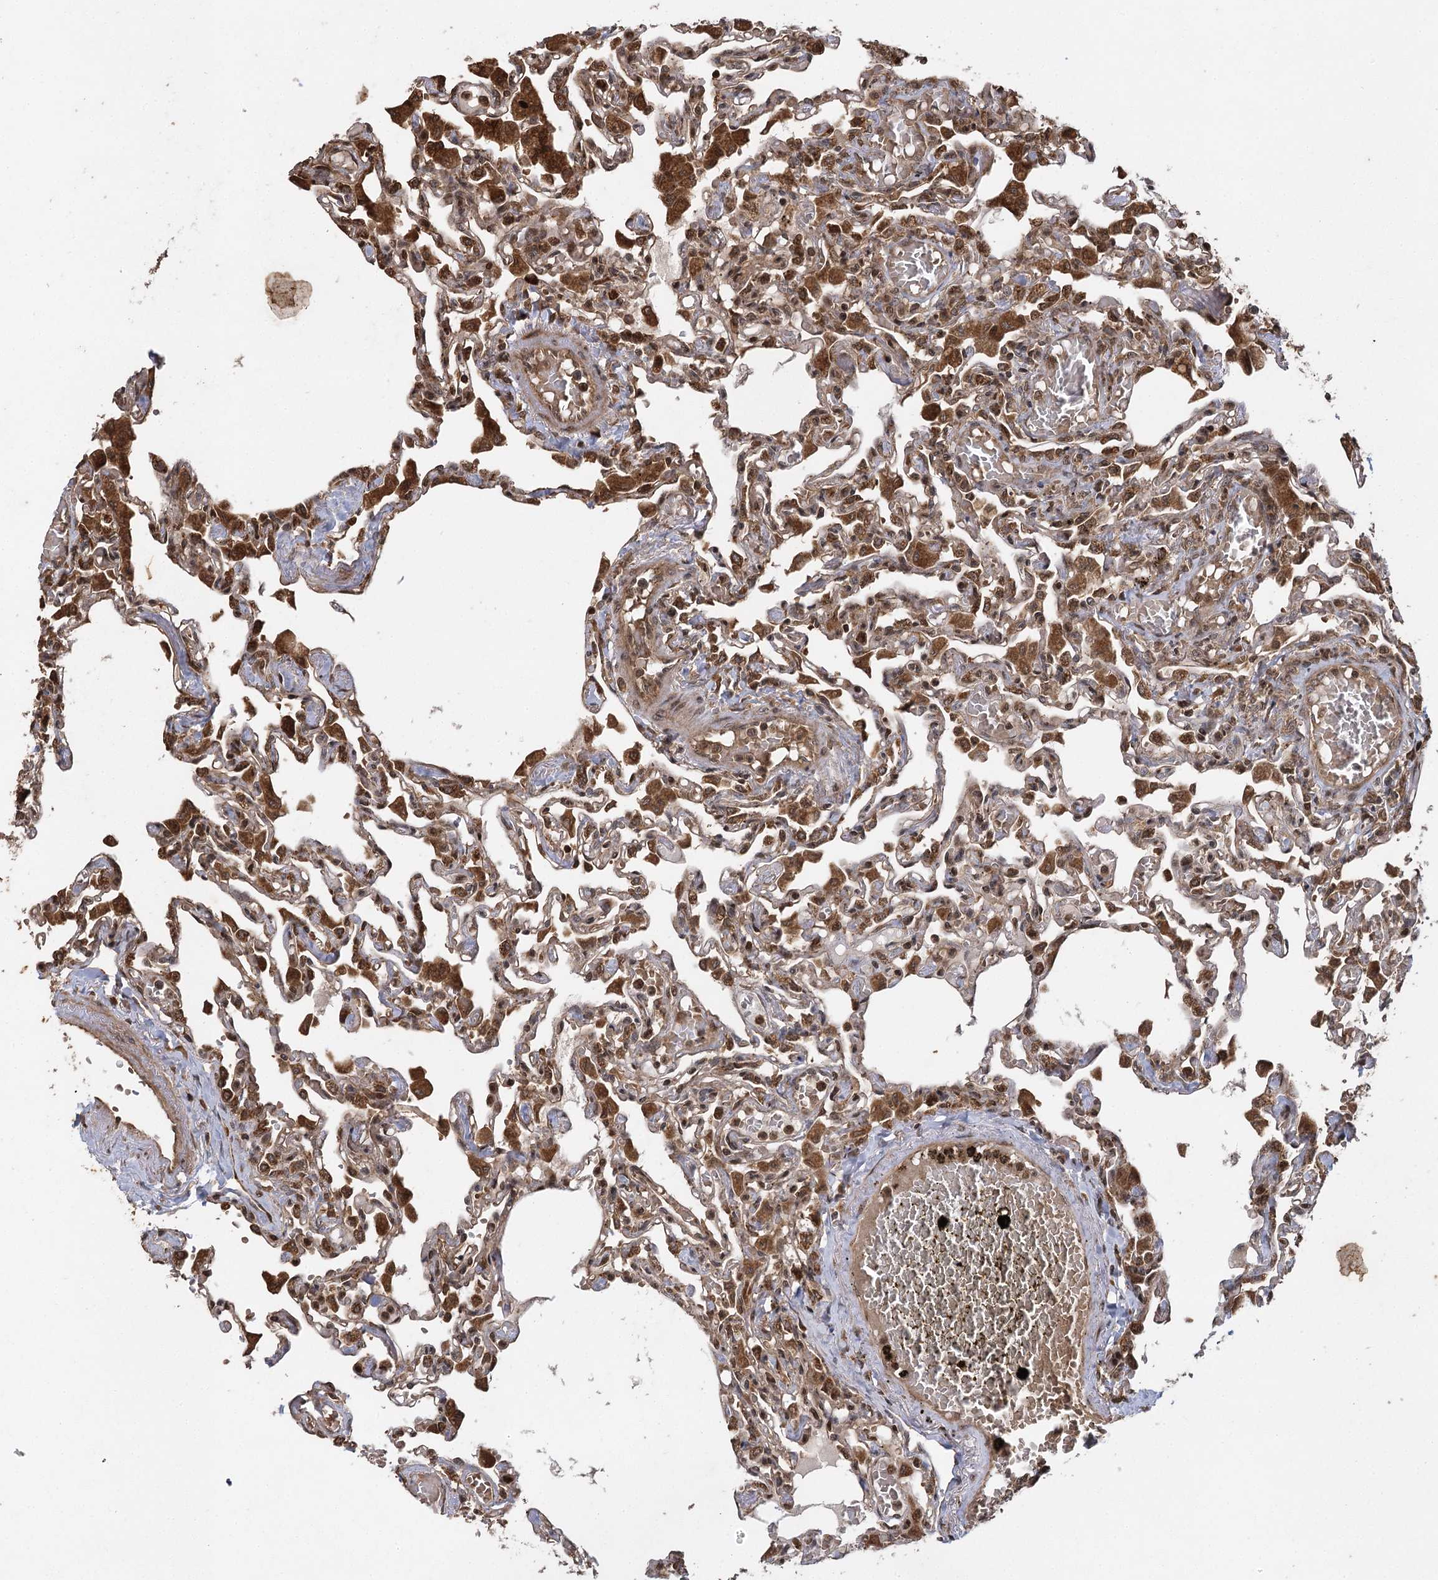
{"staining": {"intensity": "strong", "quantity": "25%-75%", "location": "cytoplasmic/membranous,nuclear"}, "tissue": "lung", "cell_type": "Alveolar cells", "image_type": "normal", "snomed": [{"axis": "morphology", "description": "Normal tissue, NOS"}, {"axis": "topography", "description": "Bronchus"}, {"axis": "topography", "description": "Lung"}], "caption": "Human lung stained with a protein marker demonstrates strong staining in alveolar cells.", "gene": "IL11RA", "patient": {"sex": "female", "age": 49}}